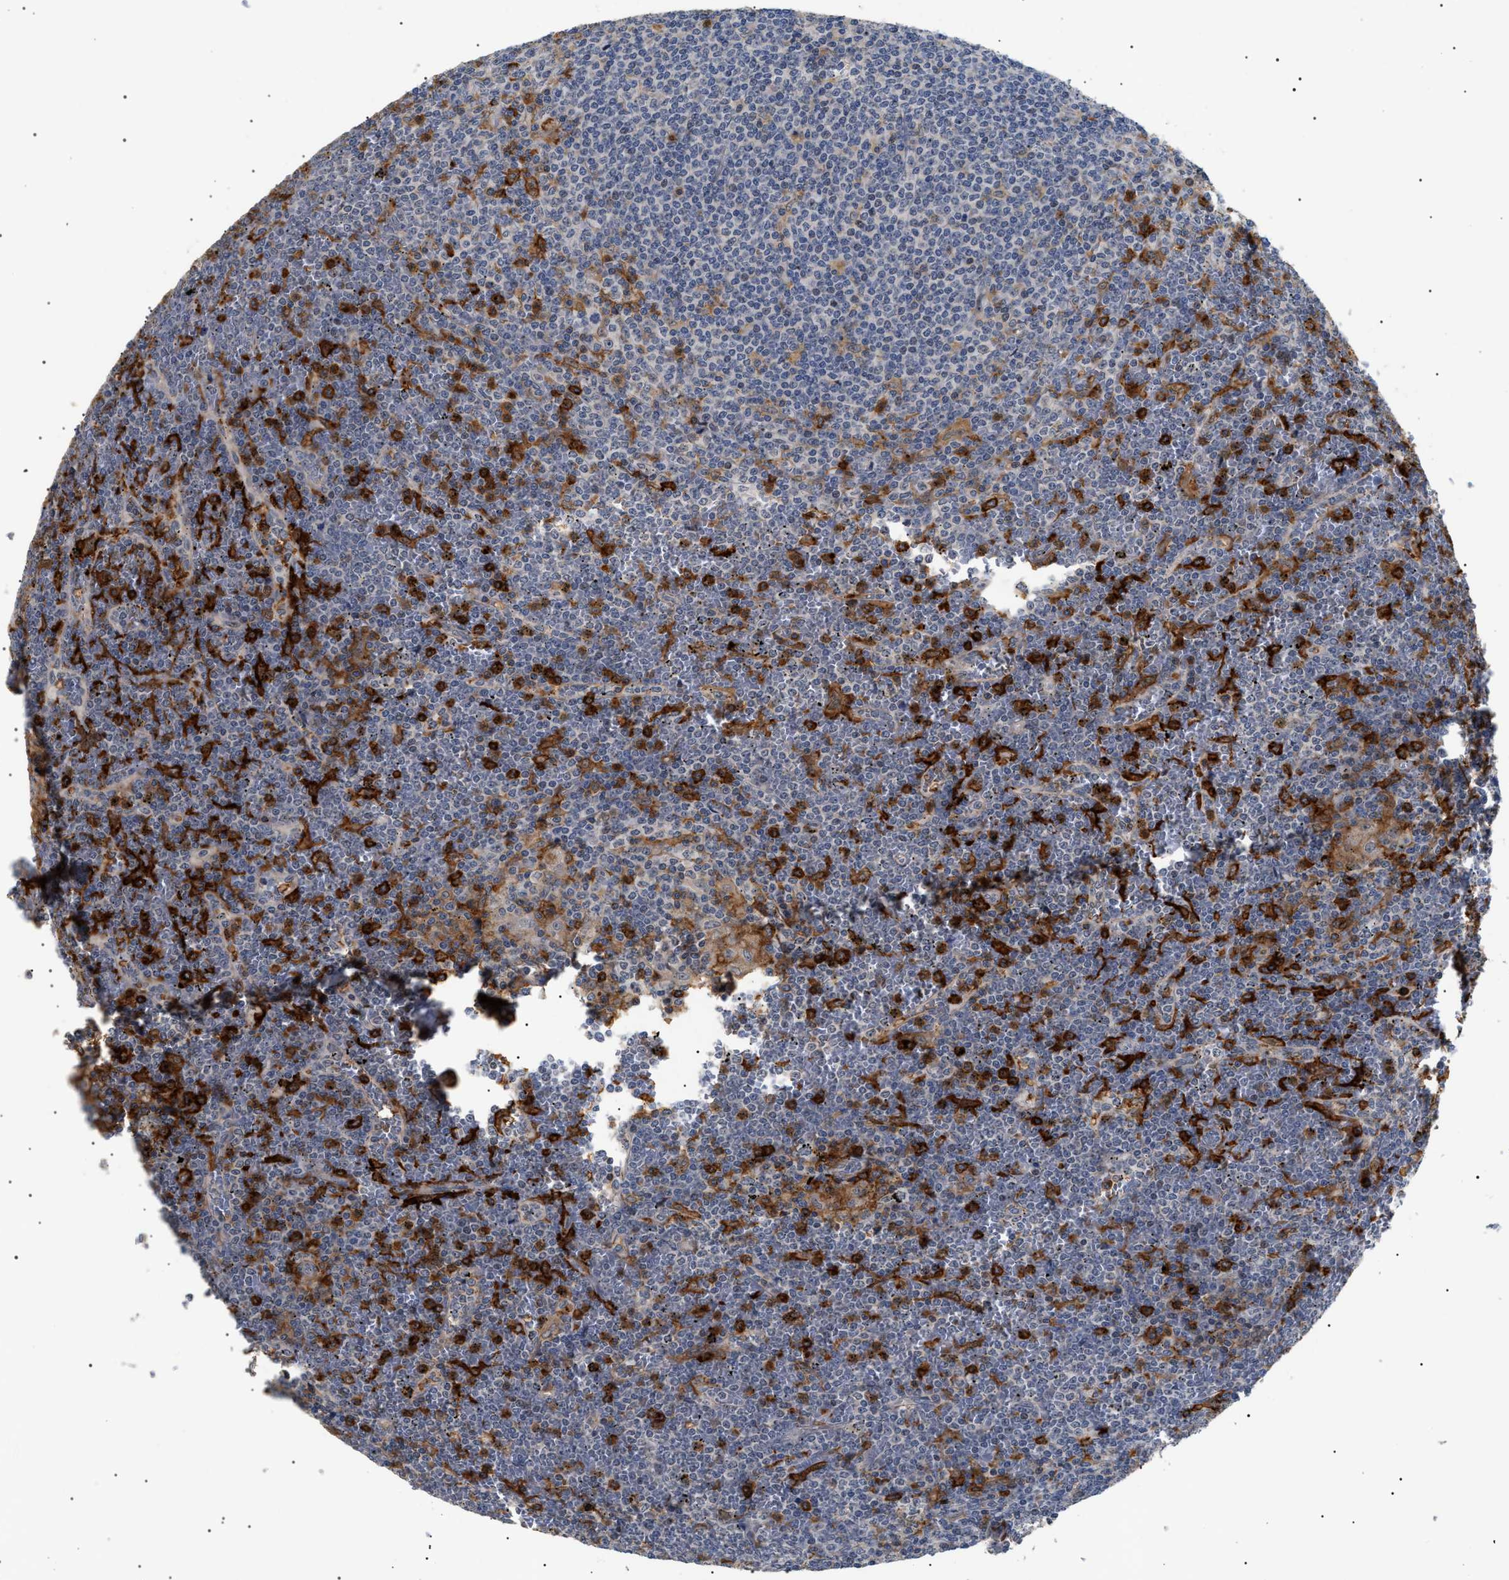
{"staining": {"intensity": "negative", "quantity": "none", "location": "none"}, "tissue": "lymphoma", "cell_type": "Tumor cells", "image_type": "cancer", "snomed": [{"axis": "morphology", "description": "Malignant lymphoma, non-Hodgkin's type, Low grade"}, {"axis": "topography", "description": "Spleen"}], "caption": "Immunohistochemical staining of lymphoma exhibits no significant staining in tumor cells.", "gene": "CD300A", "patient": {"sex": "female", "age": 19}}